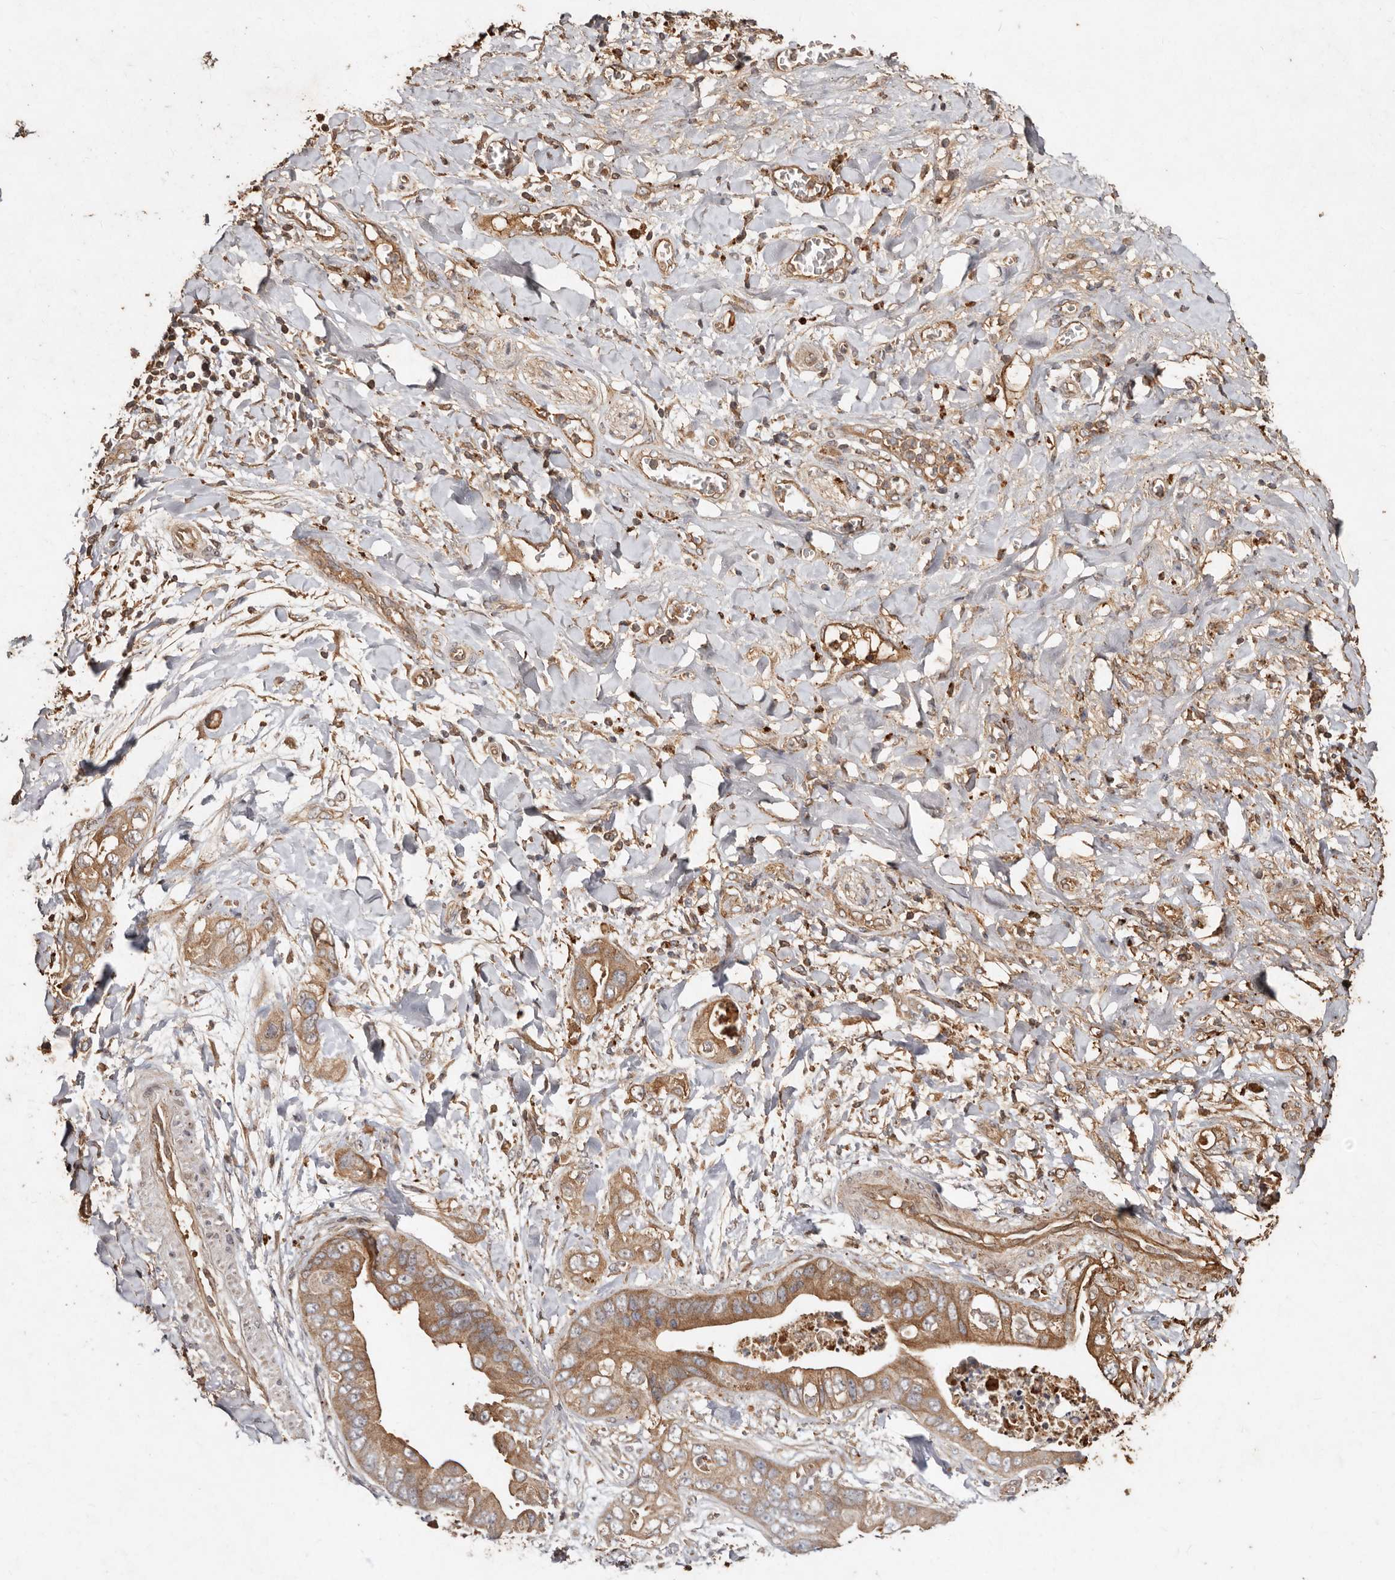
{"staining": {"intensity": "moderate", "quantity": ">75%", "location": "cytoplasmic/membranous"}, "tissue": "pancreatic cancer", "cell_type": "Tumor cells", "image_type": "cancer", "snomed": [{"axis": "morphology", "description": "Adenocarcinoma, NOS"}, {"axis": "topography", "description": "Pancreas"}], "caption": "The photomicrograph shows immunohistochemical staining of pancreatic cancer. There is moderate cytoplasmic/membranous staining is present in about >75% of tumor cells.", "gene": "FARS2", "patient": {"sex": "female", "age": 78}}